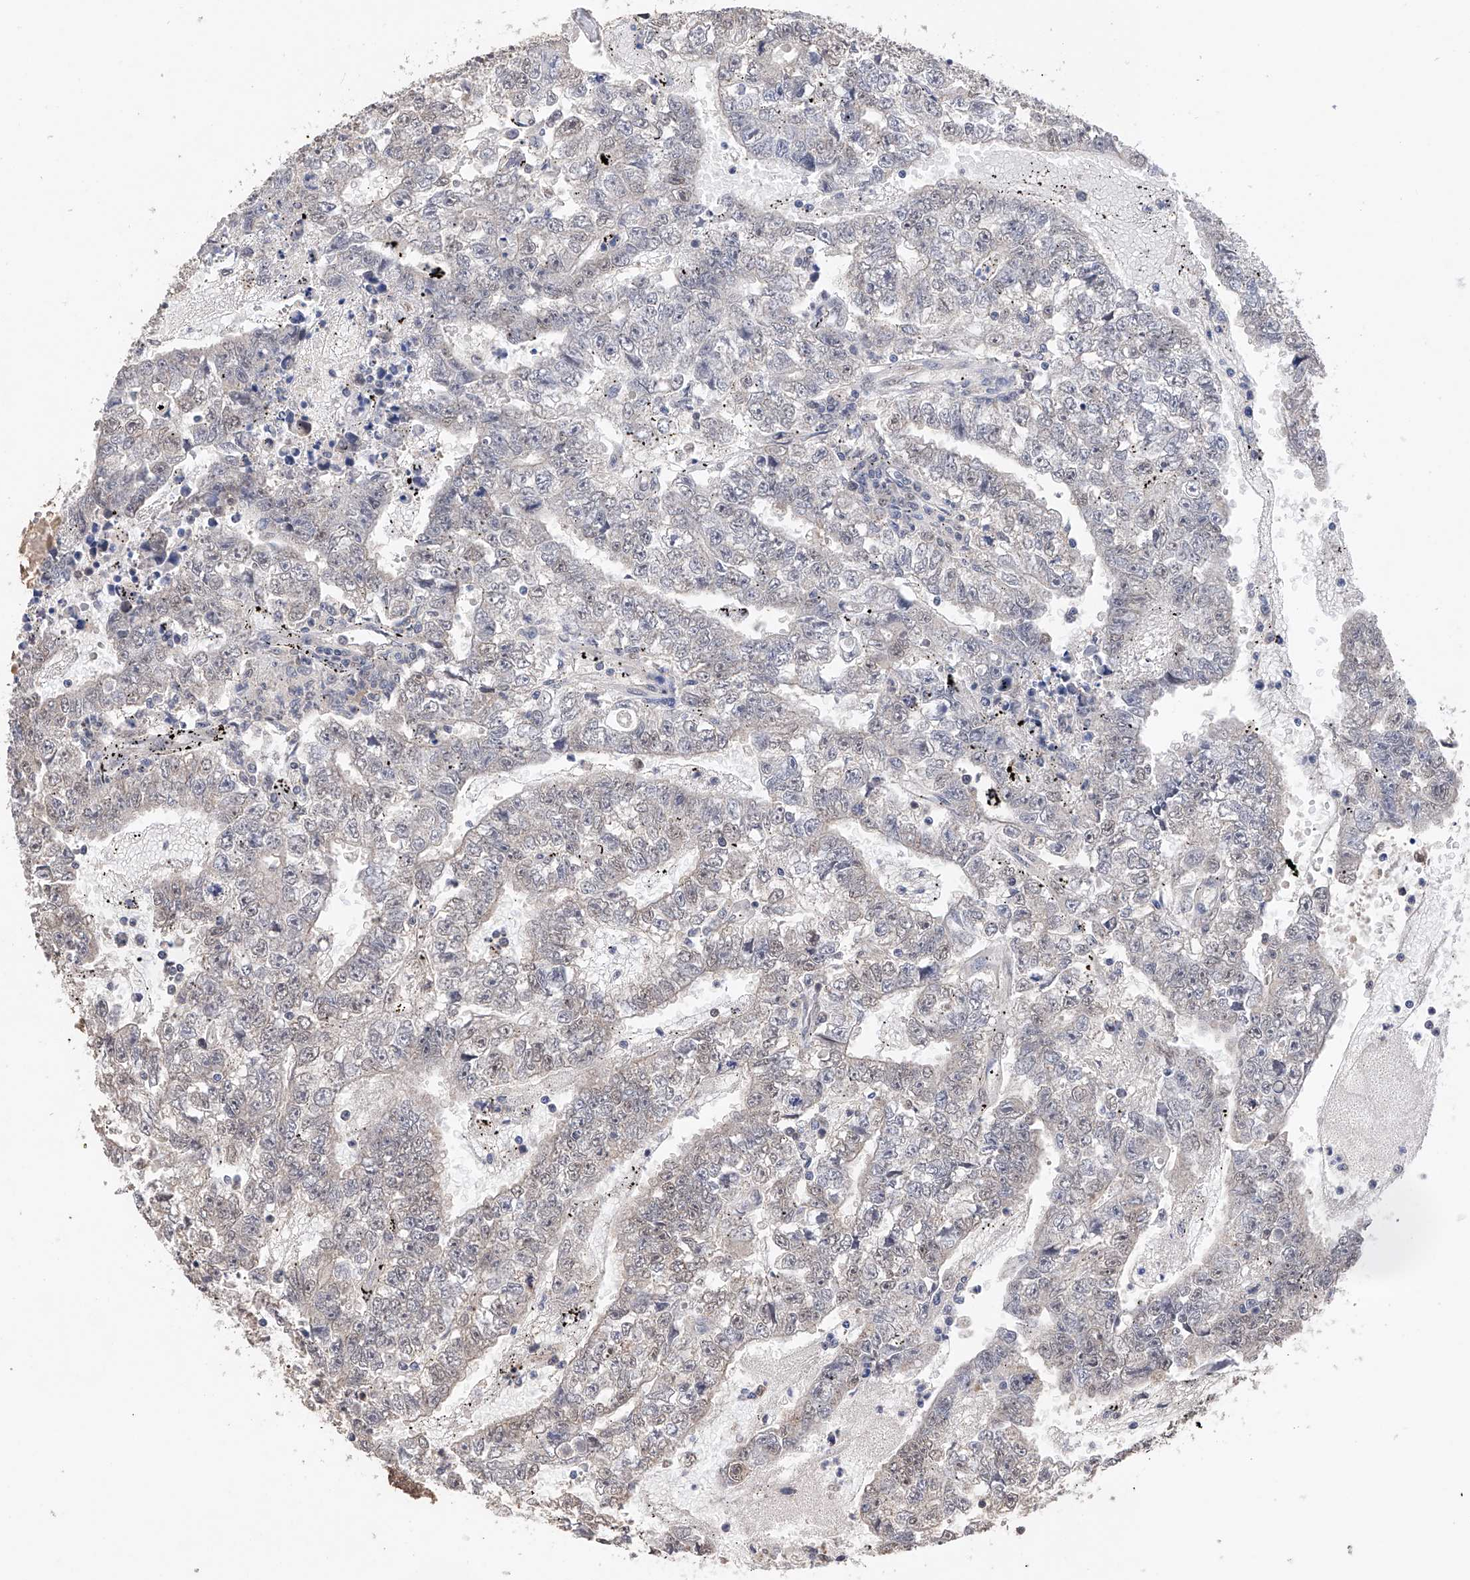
{"staining": {"intensity": "weak", "quantity": "<25%", "location": "nuclear"}, "tissue": "testis cancer", "cell_type": "Tumor cells", "image_type": "cancer", "snomed": [{"axis": "morphology", "description": "Carcinoma, Embryonal, NOS"}, {"axis": "topography", "description": "Testis"}], "caption": "Immunohistochemical staining of human testis embryonal carcinoma shows no significant positivity in tumor cells. The staining was performed using DAB (3,3'-diaminobenzidine) to visualize the protein expression in brown, while the nuclei were stained in blue with hematoxylin (Magnification: 20x).", "gene": "DMAP1", "patient": {"sex": "male", "age": 25}}